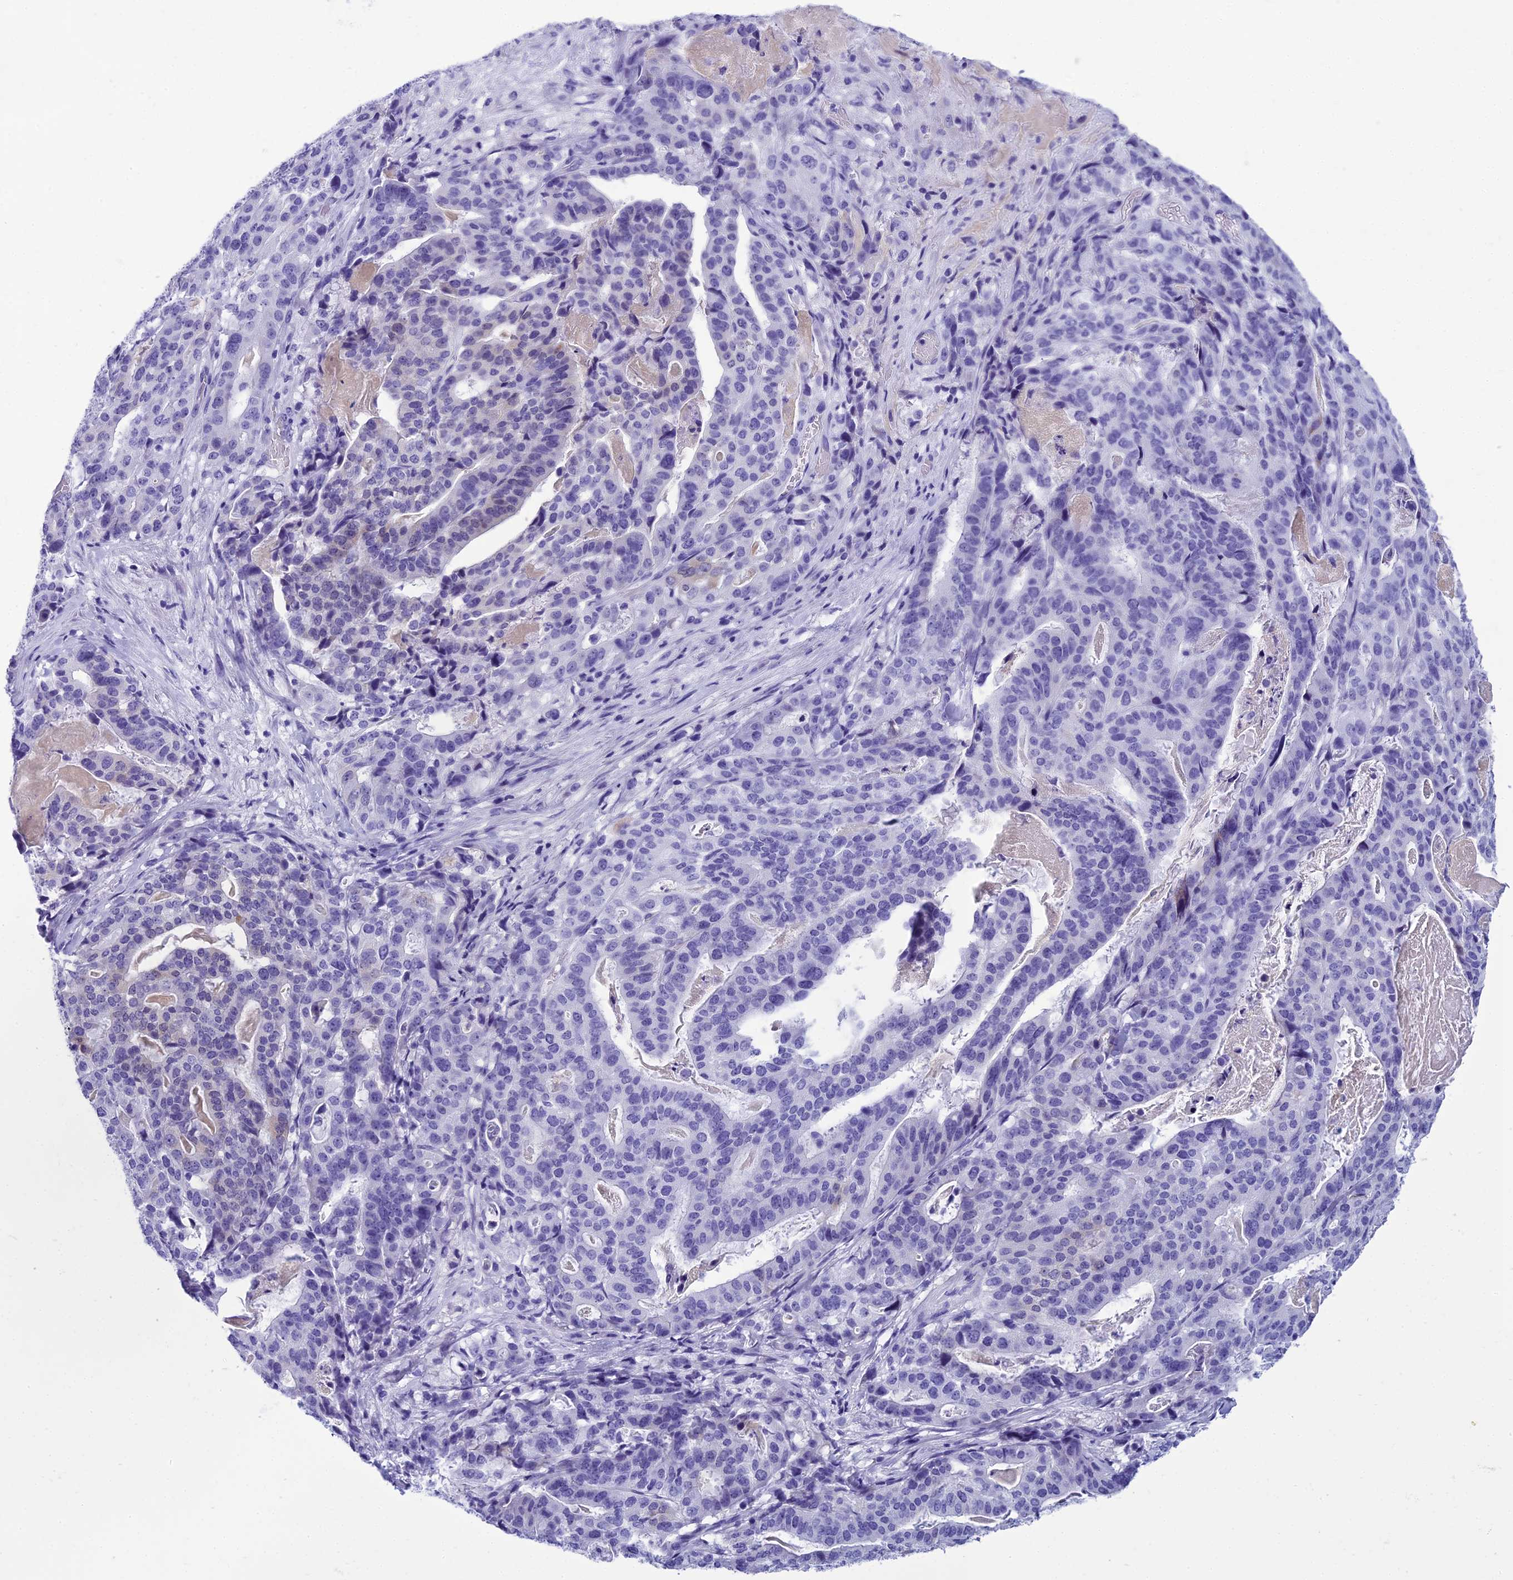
{"staining": {"intensity": "negative", "quantity": "none", "location": "none"}, "tissue": "stomach cancer", "cell_type": "Tumor cells", "image_type": "cancer", "snomed": [{"axis": "morphology", "description": "Adenocarcinoma, NOS"}, {"axis": "topography", "description": "Stomach"}], "caption": "An immunohistochemistry image of stomach cancer is shown. There is no staining in tumor cells of stomach cancer.", "gene": "KCTD14", "patient": {"sex": "male", "age": 48}}